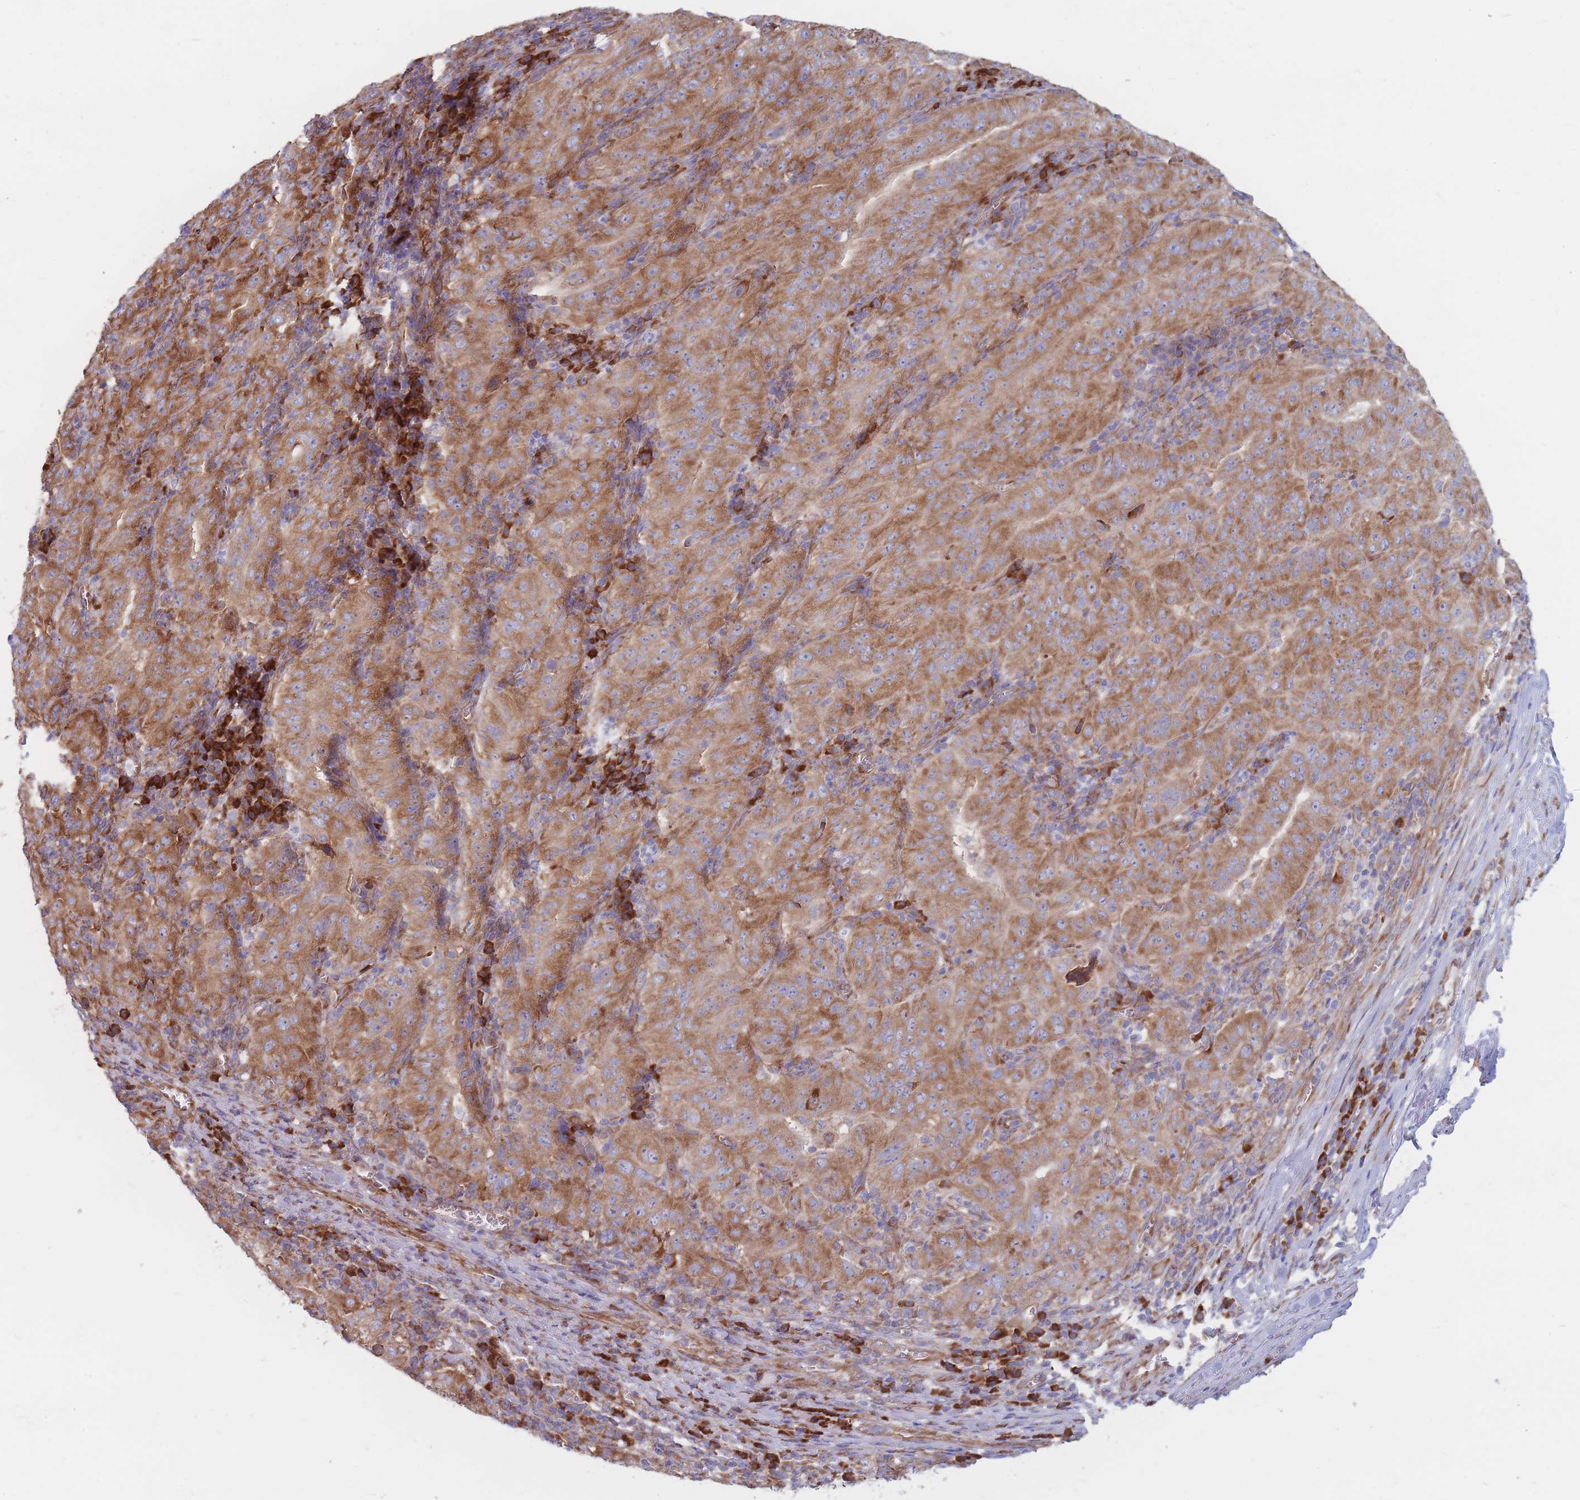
{"staining": {"intensity": "moderate", "quantity": ">75%", "location": "cytoplasmic/membranous"}, "tissue": "pancreatic cancer", "cell_type": "Tumor cells", "image_type": "cancer", "snomed": [{"axis": "morphology", "description": "Adenocarcinoma, NOS"}, {"axis": "topography", "description": "Pancreas"}], "caption": "Pancreatic adenocarcinoma tissue demonstrates moderate cytoplasmic/membranous positivity in approximately >75% of tumor cells, visualized by immunohistochemistry.", "gene": "RPL8", "patient": {"sex": "male", "age": 63}}